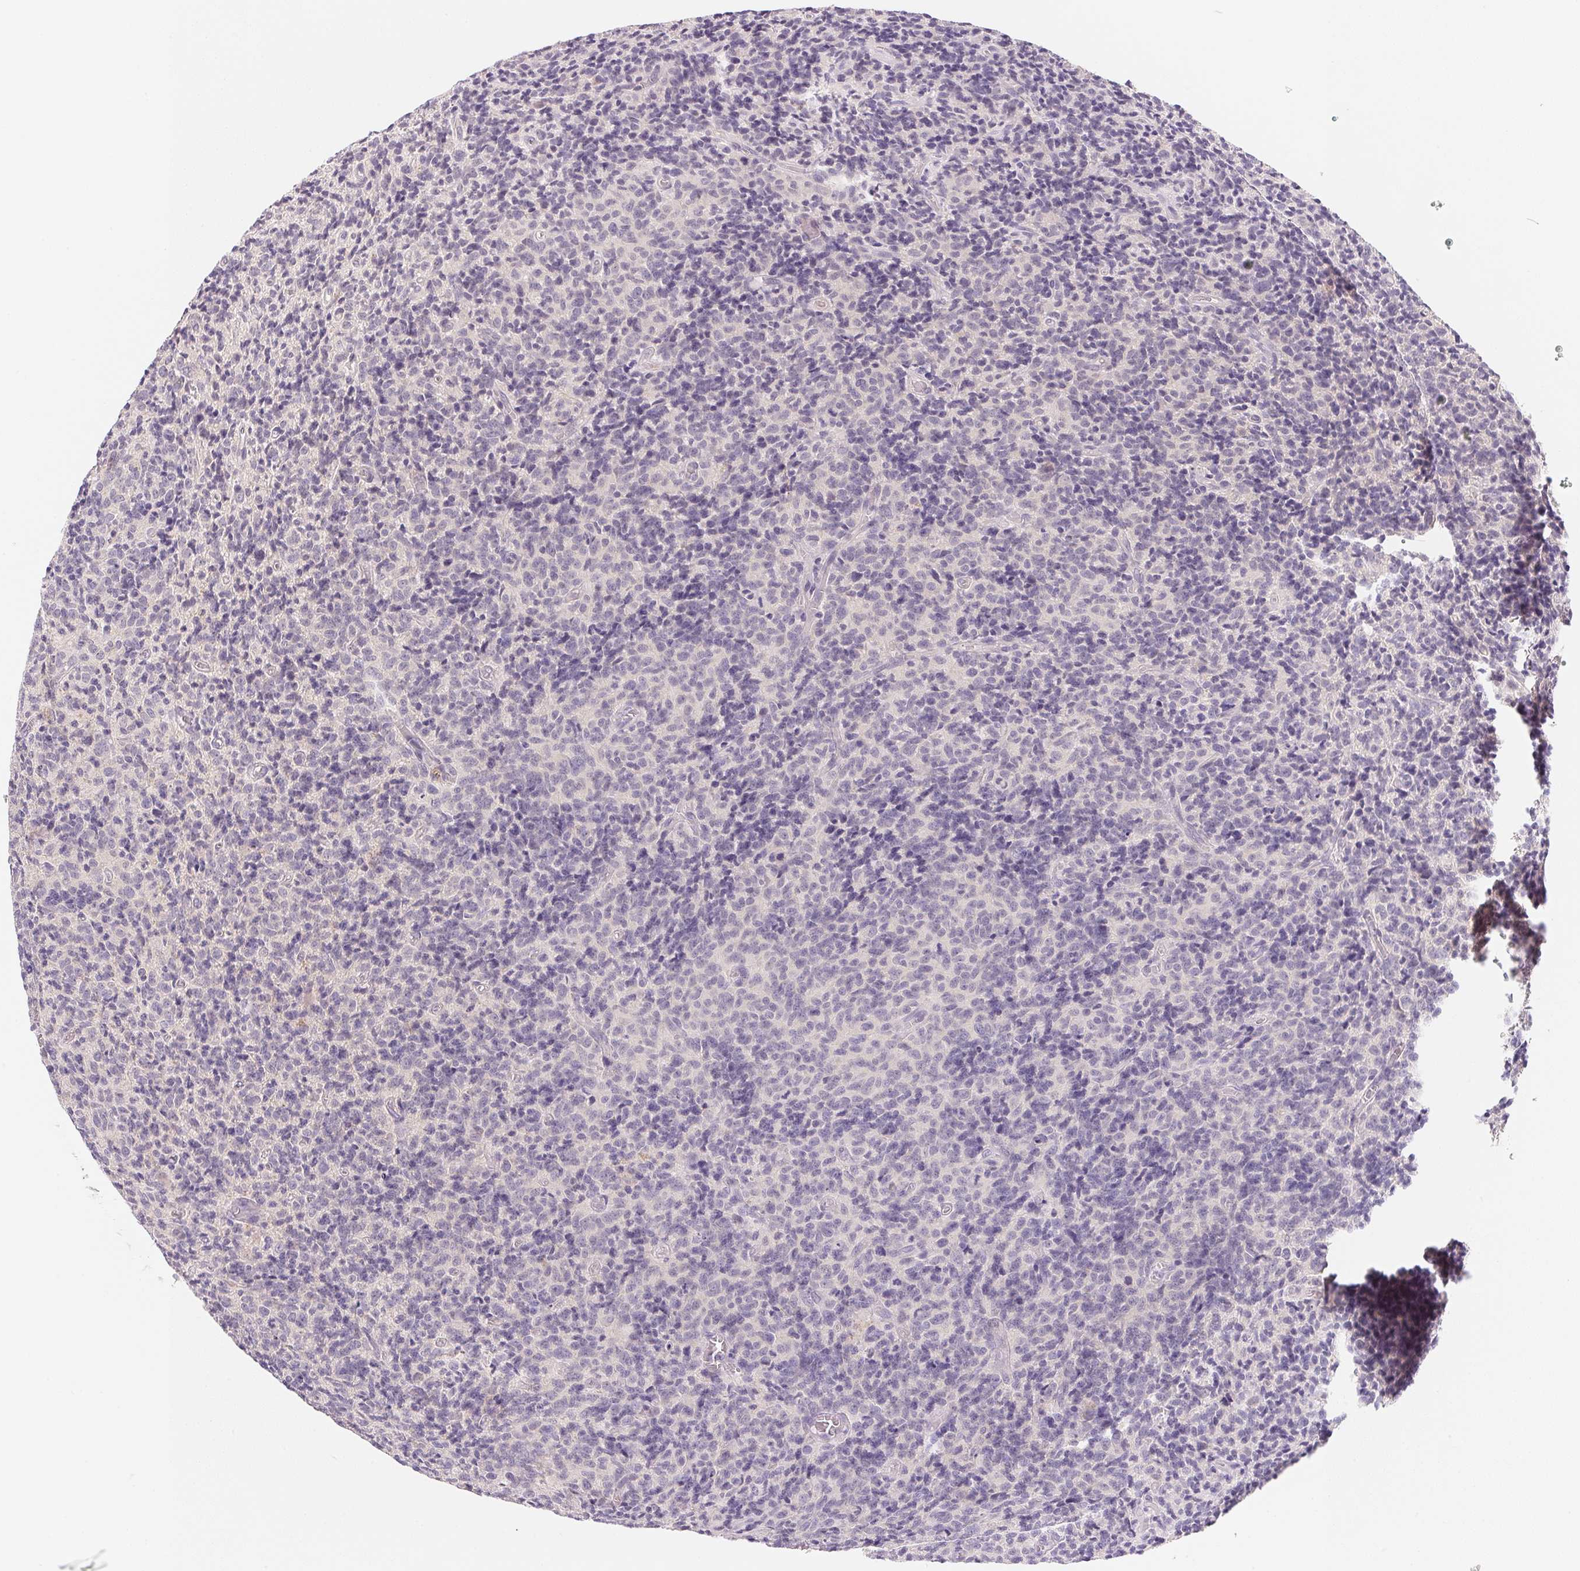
{"staining": {"intensity": "negative", "quantity": "none", "location": "none"}, "tissue": "glioma", "cell_type": "Tumor cells", "image_type": "cancer", "snomed": [{"axis": "morphology", "description": "Glioma, malignant, High grade"}, {"axis": "topography", "description": "Brain"}], "caption": "This is an immunohistochemistry (IHC) micrograph of malignant glioma (high-grade). There is no staining in tumor cells.", "gene": "MCOLN3", "patient": {"sex": "male", "age": 76}}